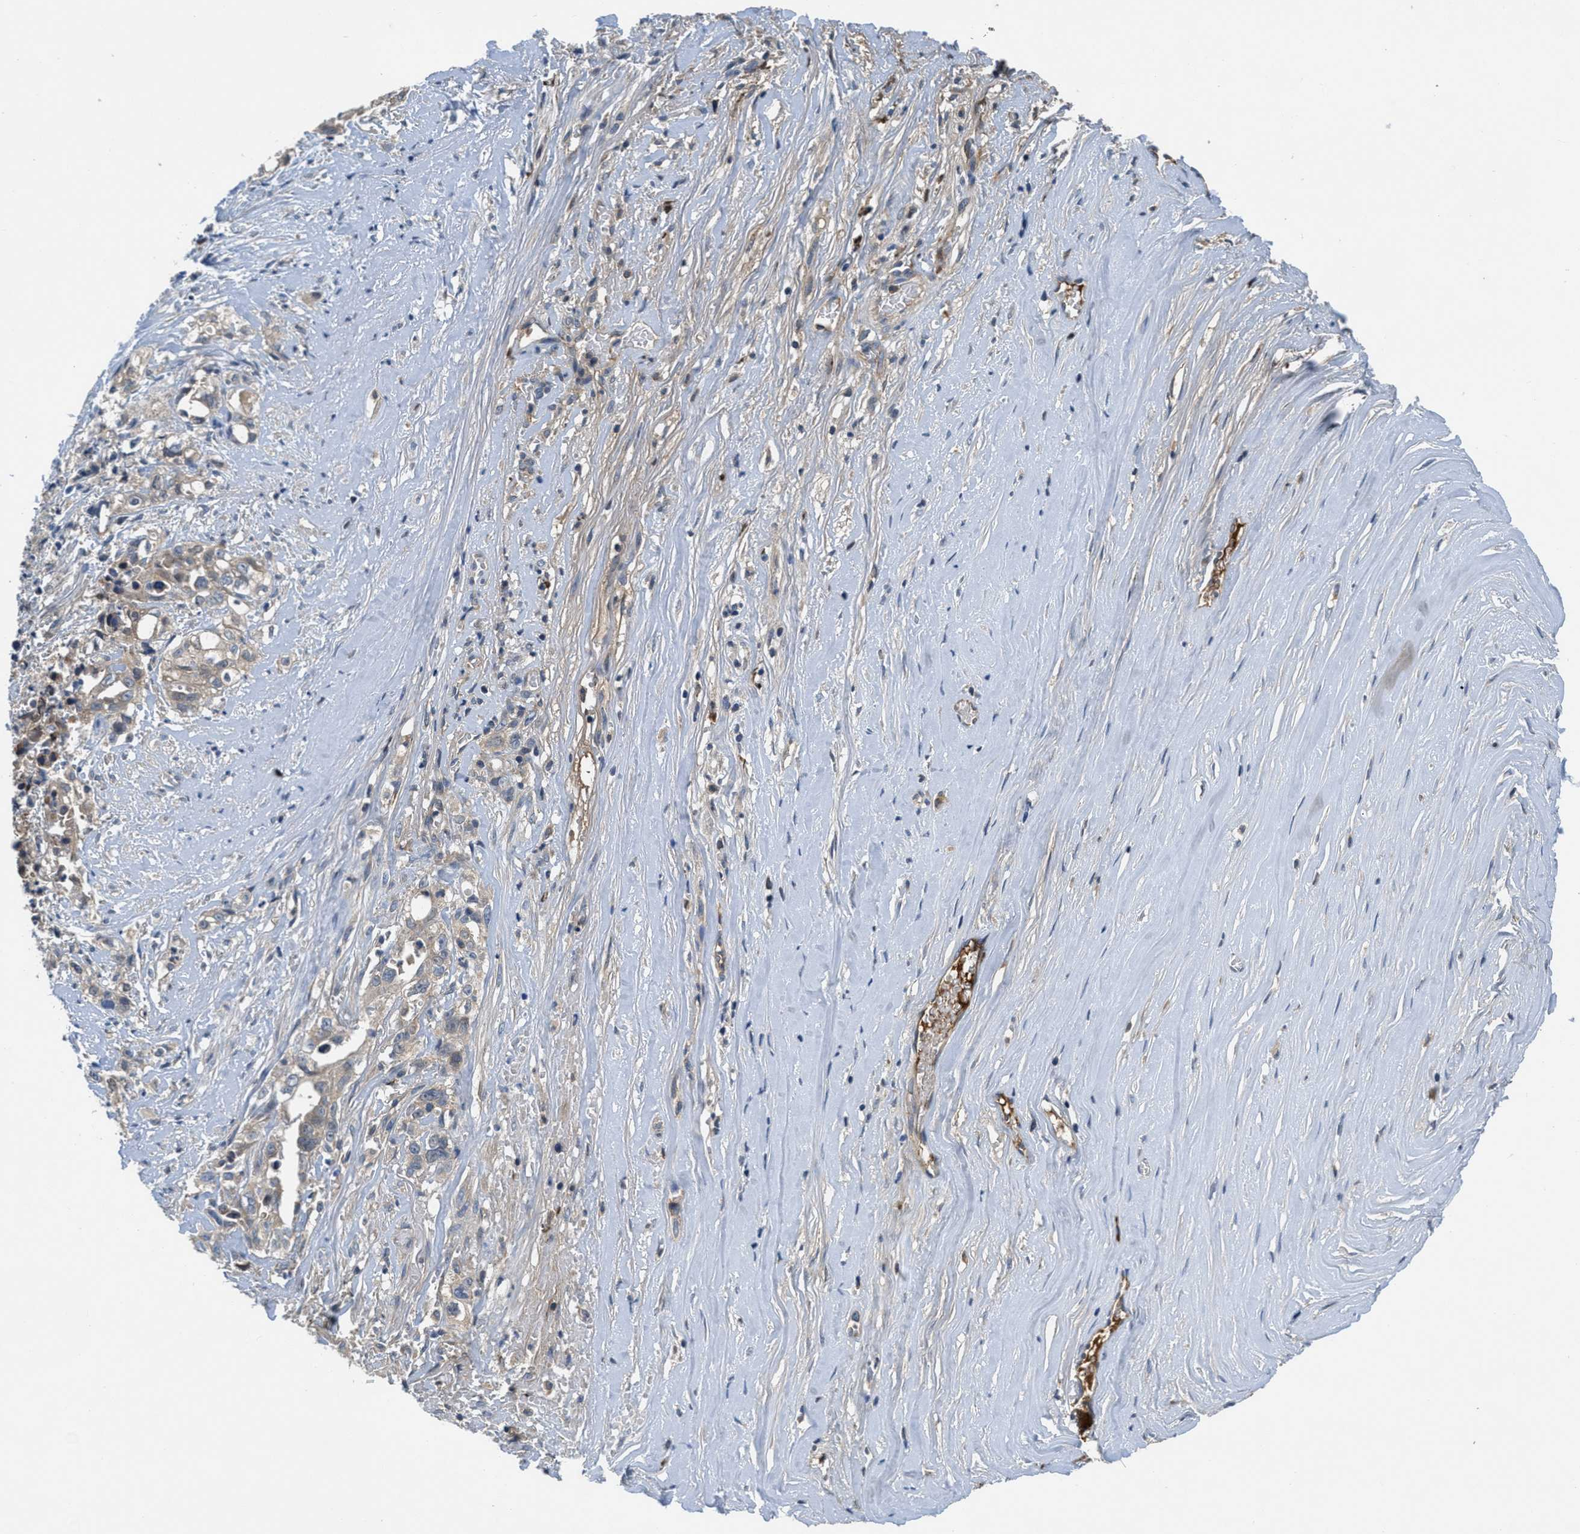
{"staining": {"intensity": "weak", "quantity": "<25%", "location": "cytoplasmic/membranous"}, "tissue": "liver cancer", "cell_type": "Tumor cells", "image_type": "cancer", "snomed": [{"axis": "morphology", "description": "Cholangiocarcinoma"}, {"axis": "topography", "description": "Liver"}], "caption": "An IHC photomicrograph of liver cholangiocarcinoma is shown. There is no staining in tumor cells of liver cholangiocarcinoma.", "gene": "GALK1", "patient": {"sex": "female", "age": 70}}